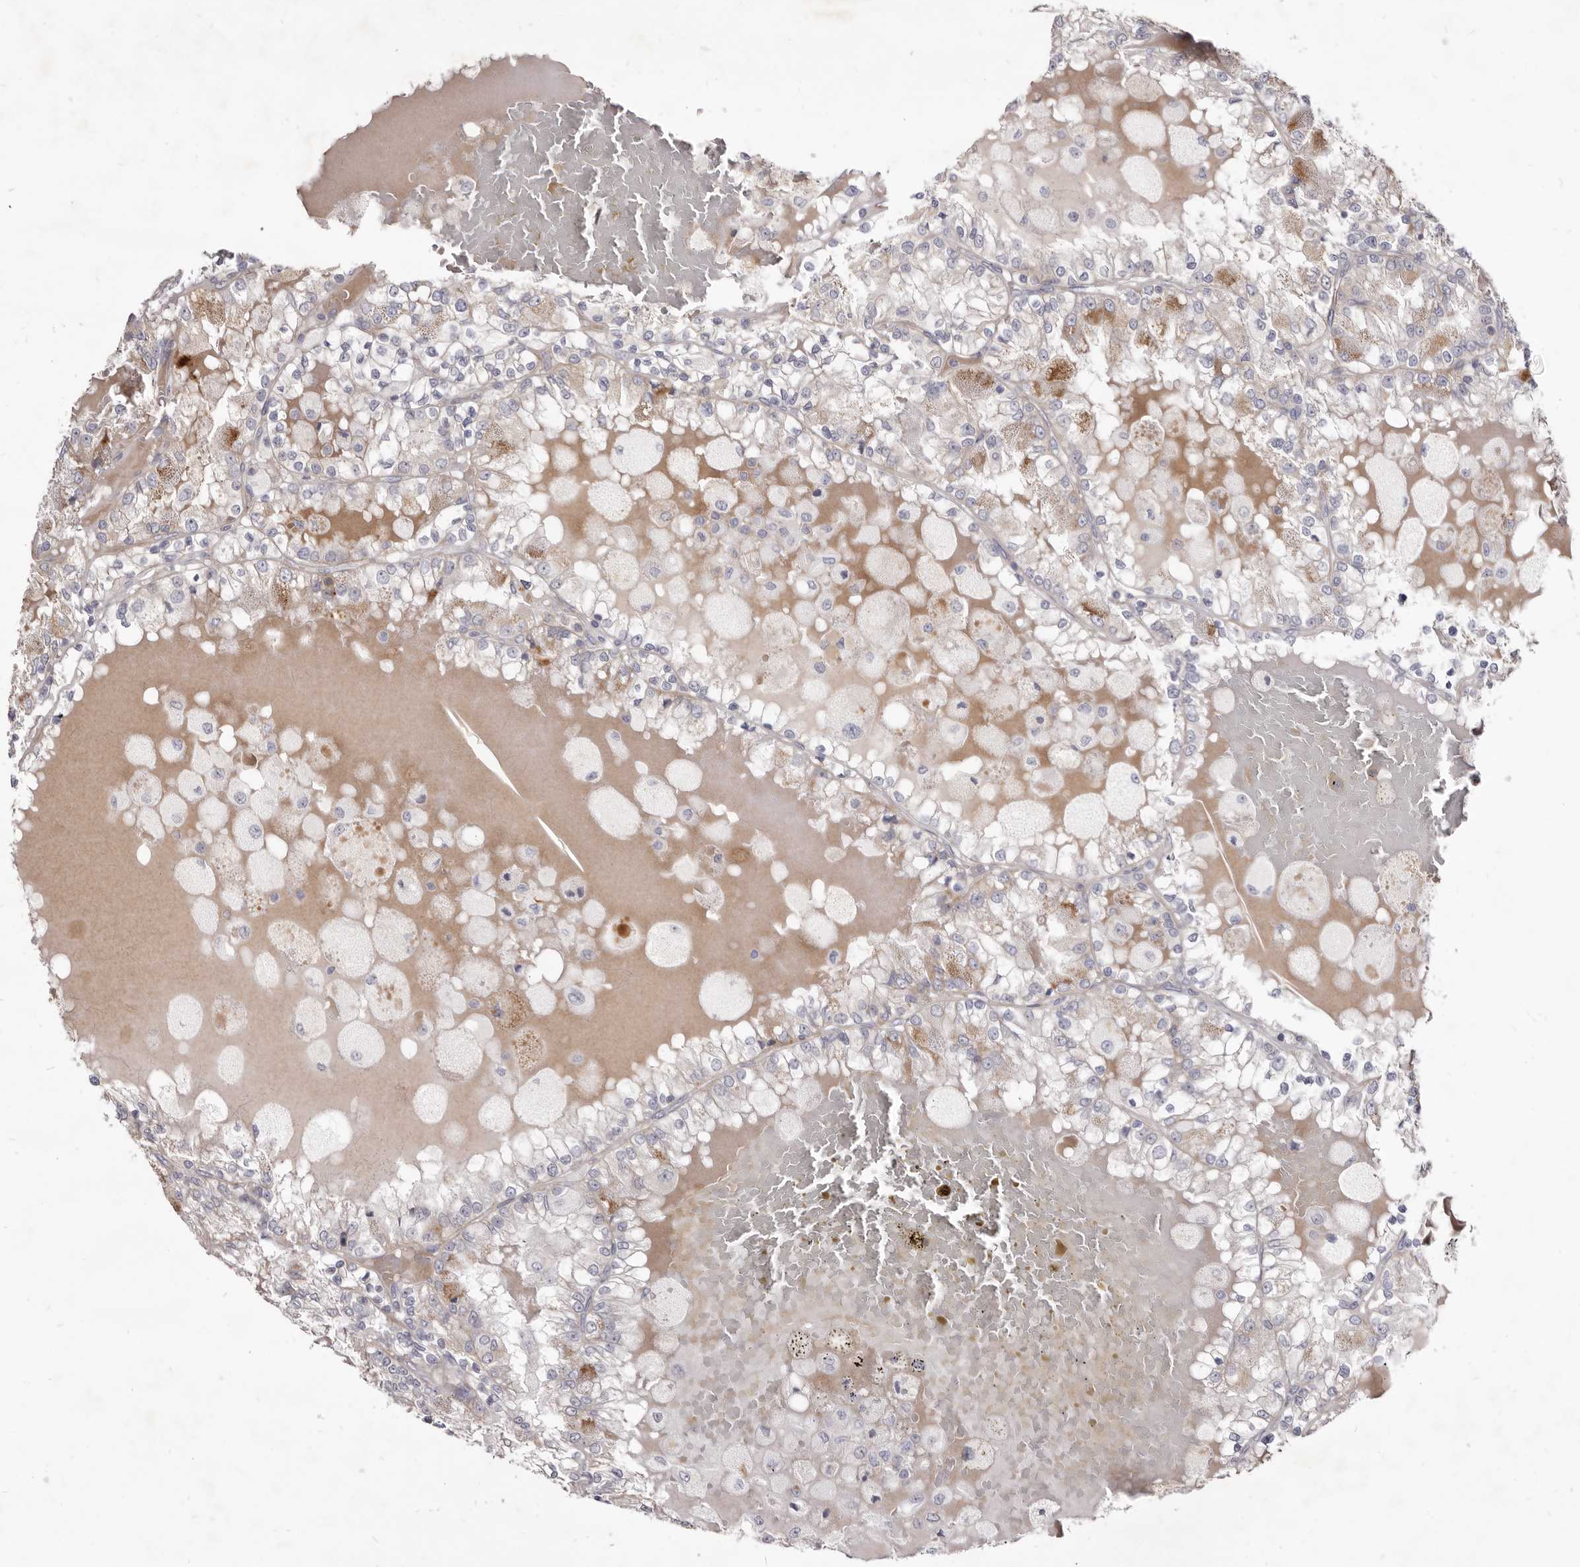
{"staining": {"intensity": "negative", "quantity": "none", "location": "none"}, "tissue": "renal cancer", "cell_type": "Tumor cells", "image_type": "cancer", "snomed": [{"axis": "morphology", "description": "Adenocarcinoma, NOS"}, {"axis": "topography", "description": "Kidney"}], "caption": "Immunohistochemistry (IHC) histopathology image of neoplastic tissue: human renal adenocarcinoma stained with DAB reveals no significant protein positivity in tumor cells.", "gene": "FAS", "patient": {"sex": "female", "age": 56}}